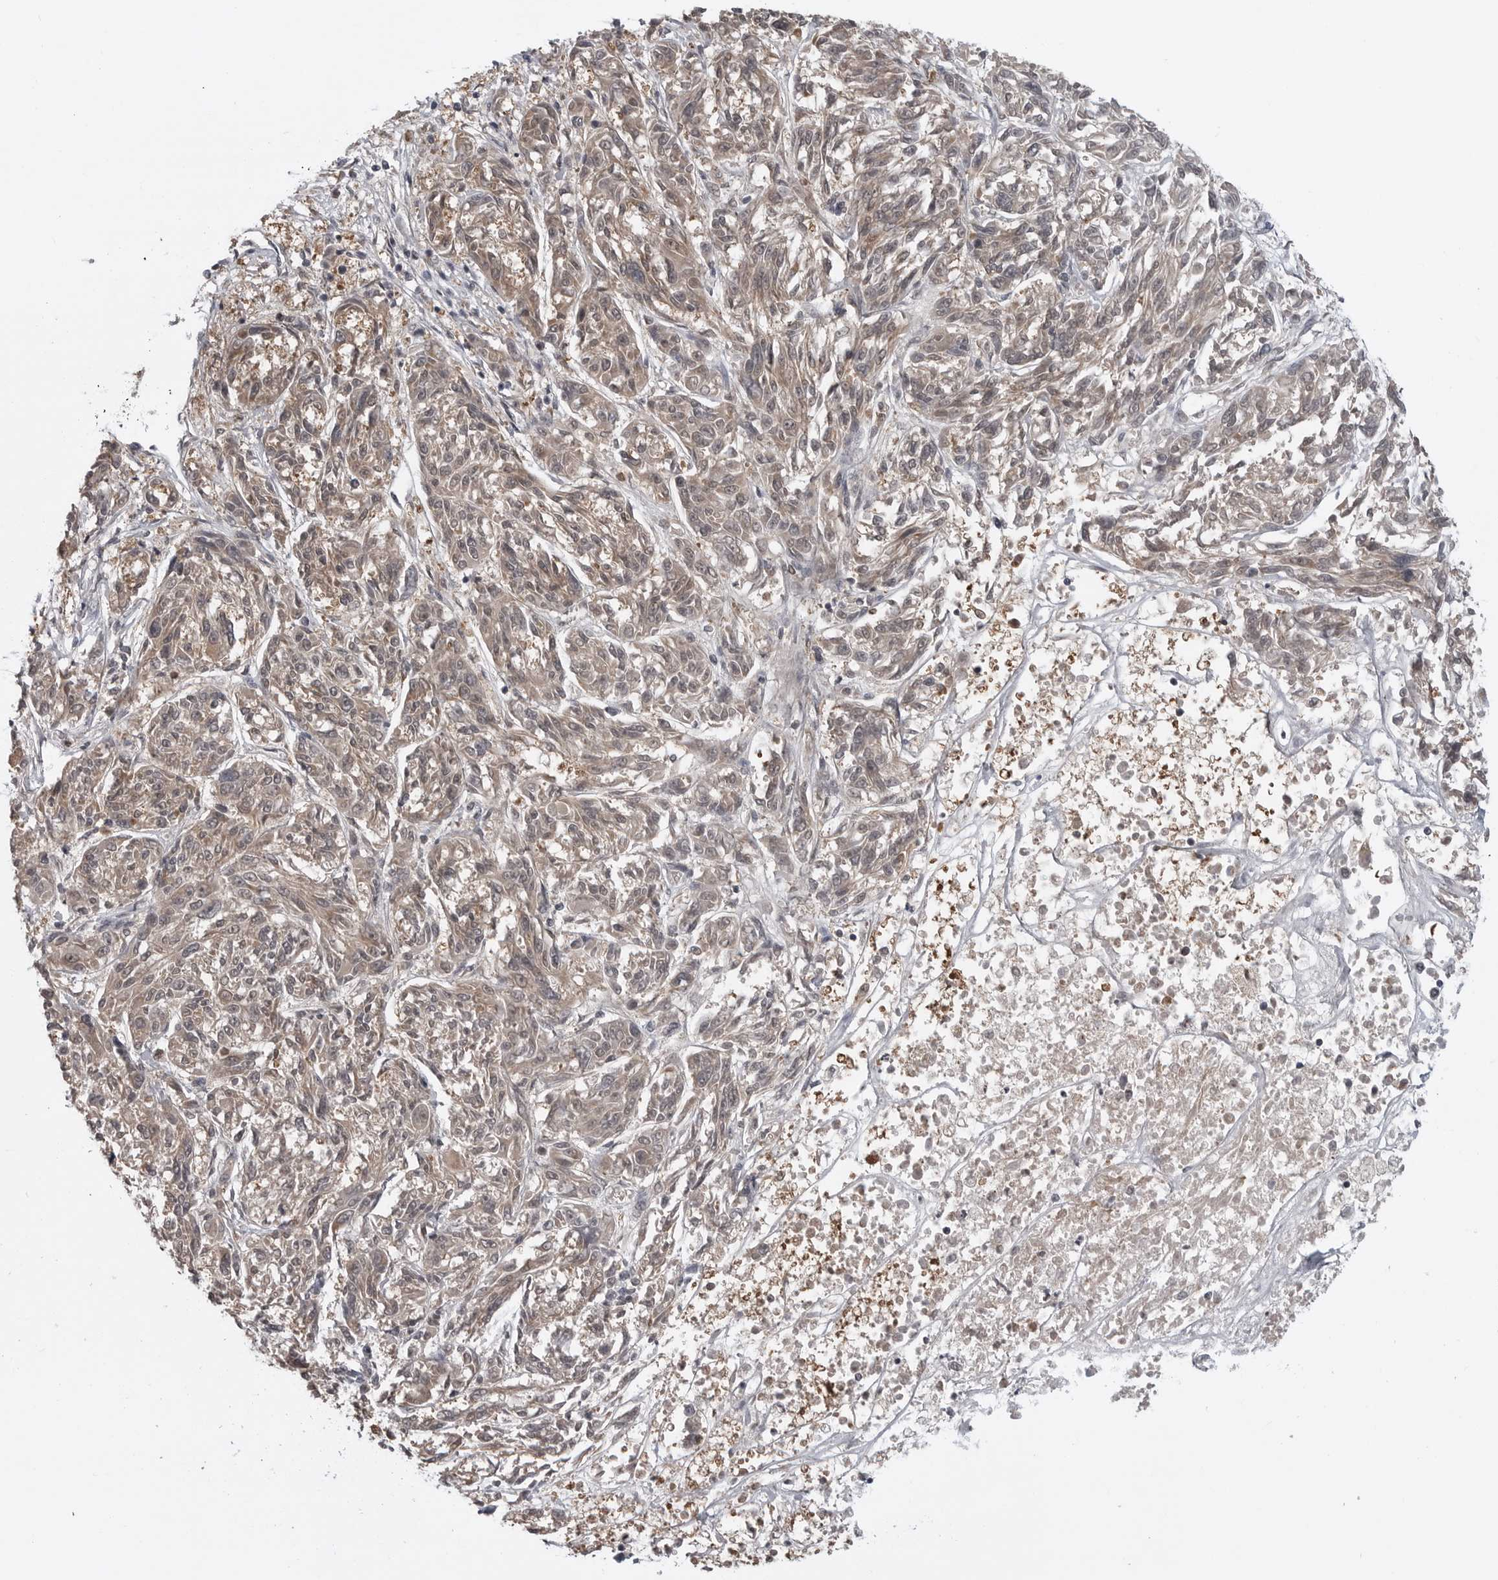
{"staining": {"intensity": "weak", "quantity": ">75%", "location": "cytoplasmic/membranous"}, "tissue": "melanoma", "cell_type": "Tumor cells", "image_type": "cancer", "snomed": [{"axis": "morphology", "description": "Malignant melanoma, NOS"}, {"axis": "topography", "description": "Skin"}], "caption": "Human malignant melanoma stained for a protein (brown) reveals weak cytoplasmic/membranous positive positivity in approximately >75% of tumor cells.", "gene": "FAAP100", "patient": {"sex": "male", "age": 53}}